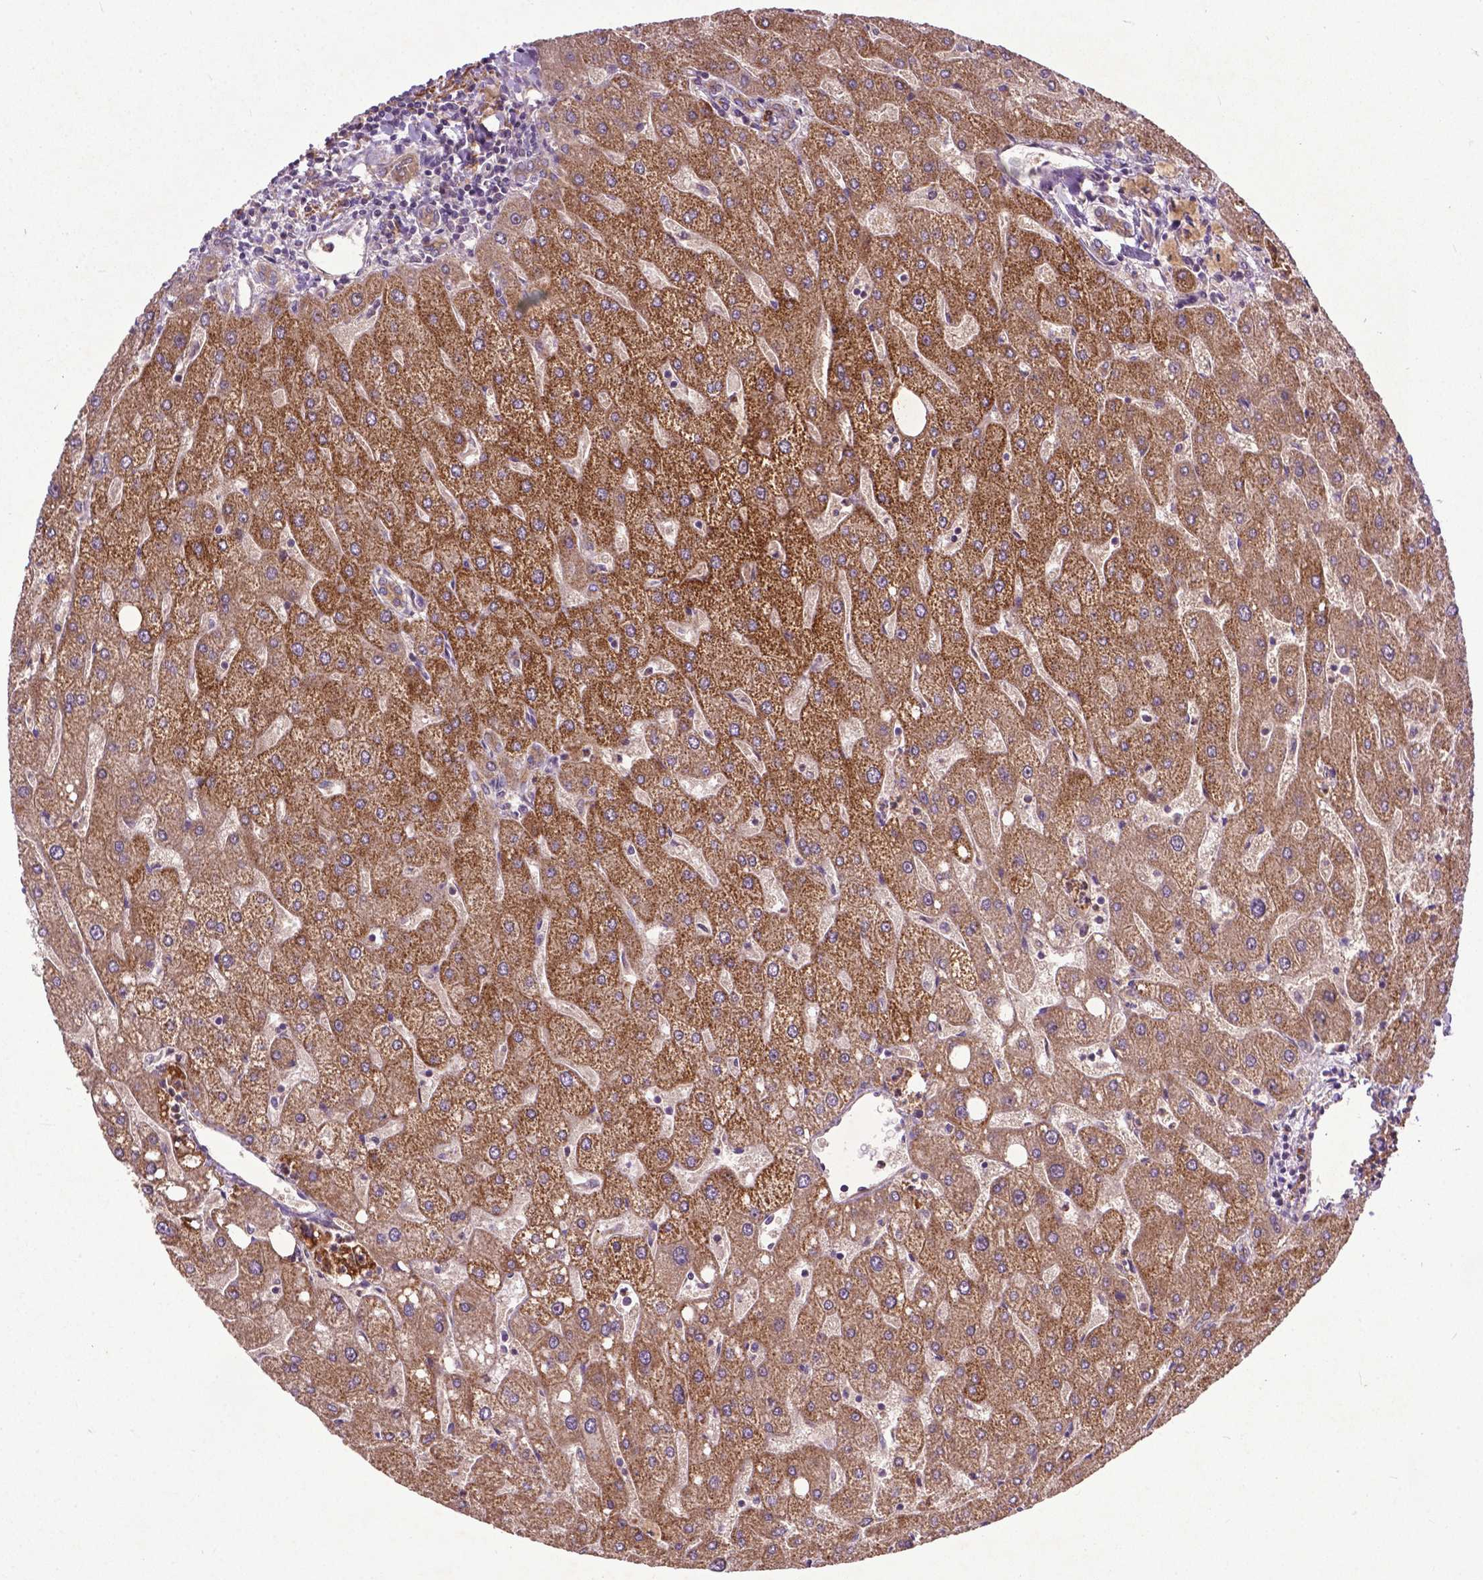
{"staining": {"intensity": "moderate", "quantity": "25%-75%", "location": "cytoplasmic/membranous"}, "tissue": "liver", "cell_type": "Cholangiocytes", "image_type": "normal", "snomed": [{"axis": "morphology", "description": "Normal tissue, NOS"}, {"axis": "topography", "description": "Liver"}], "caption": "Protein analysis of unremarkable liver reveals moderate cytoplasmic/membranous expression in about 25%-75% of cholangiocytes.", "gene": "PARP3", "patient": {"sex": "male", "age": 67}}